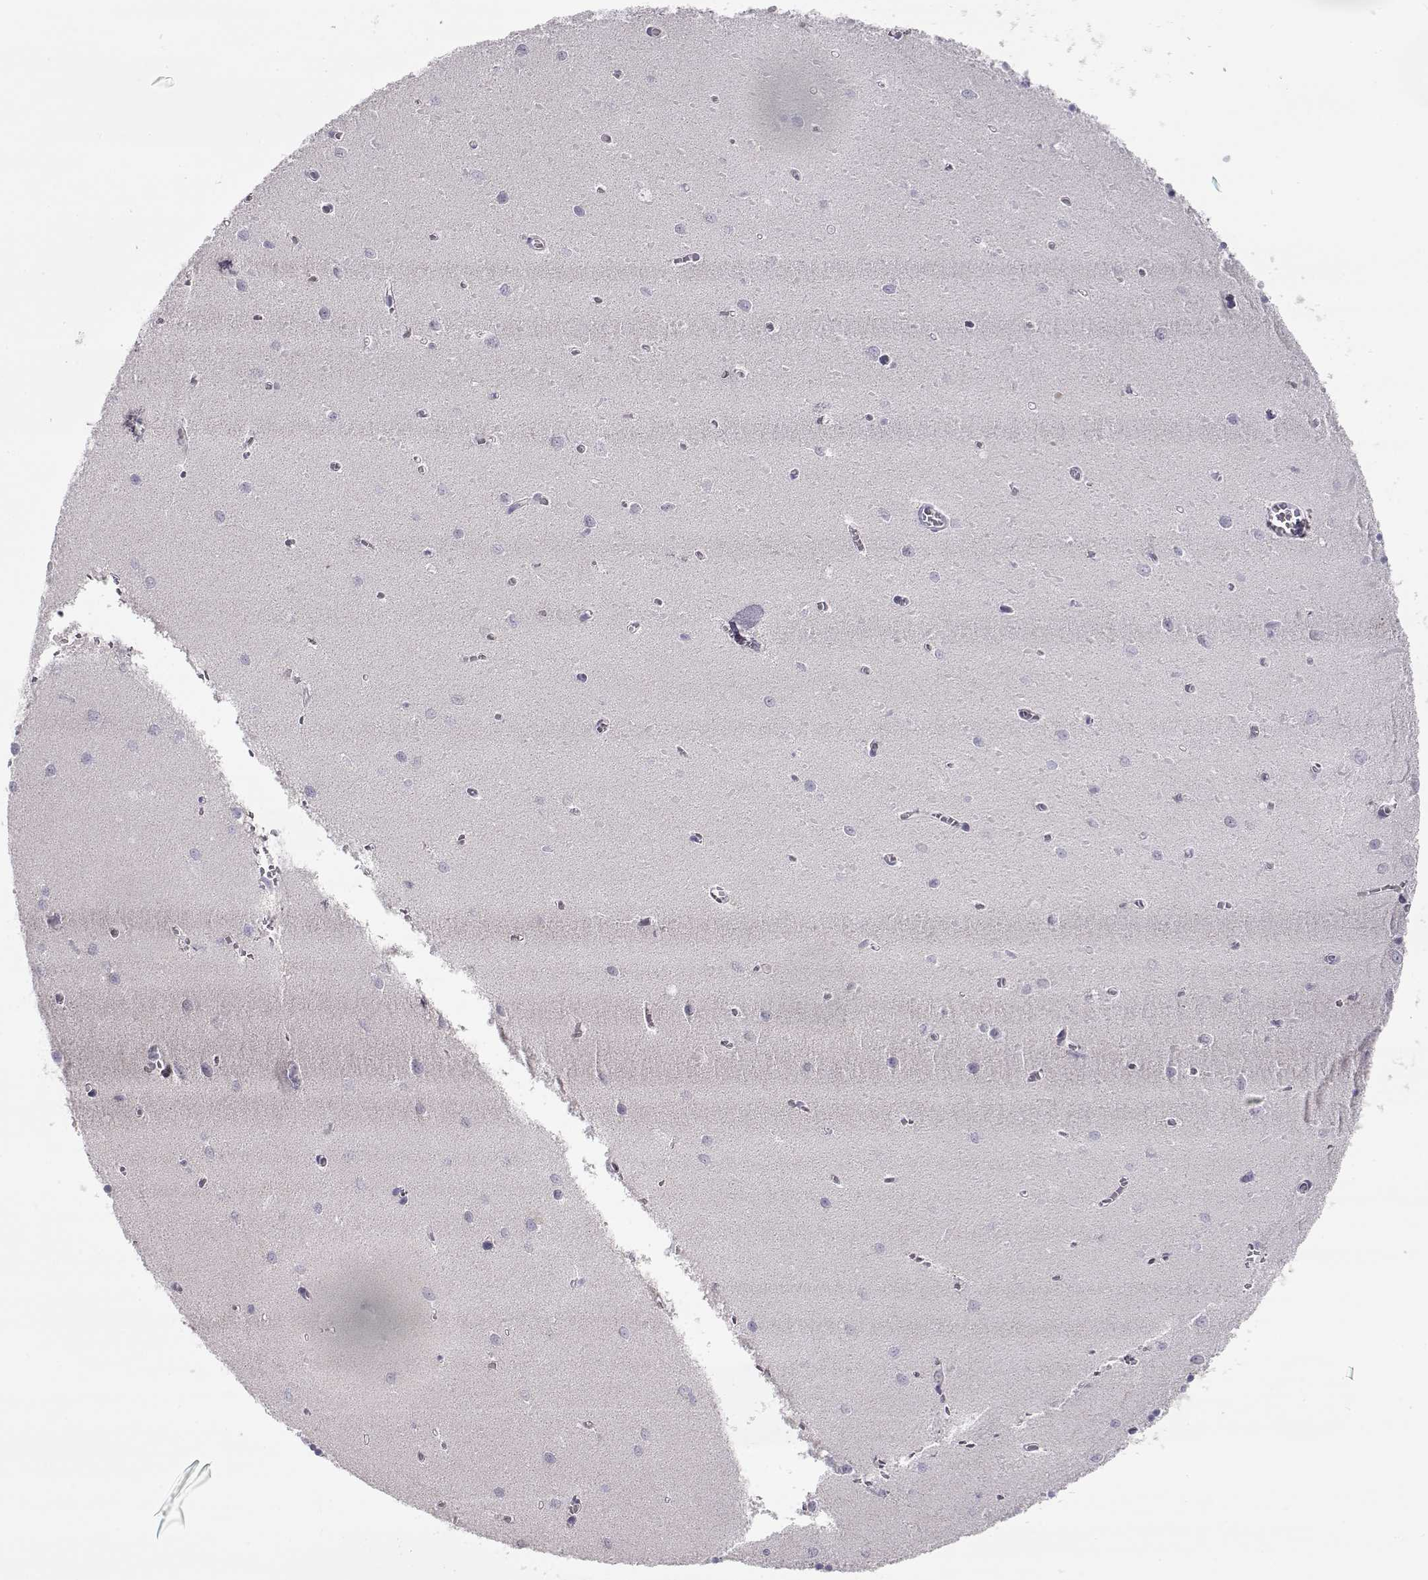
{"staining": {"intensity": "negative", "quantity": "none", "location": "none"}, "tissue": "cerebellum", "cell_type": "Cells in granular layer", "image_type": "normal", "snomed": [{"axis": "morphology", "description": "Normal tissue, NOS"}, {"axis": "topography", "description": "Cerebellum"}], "caption": "Cells in granular layer show no significant staining in unremarkable cerebellum.", "gene": "NPVF", "patient": {"sex": "female", "age": 64}}